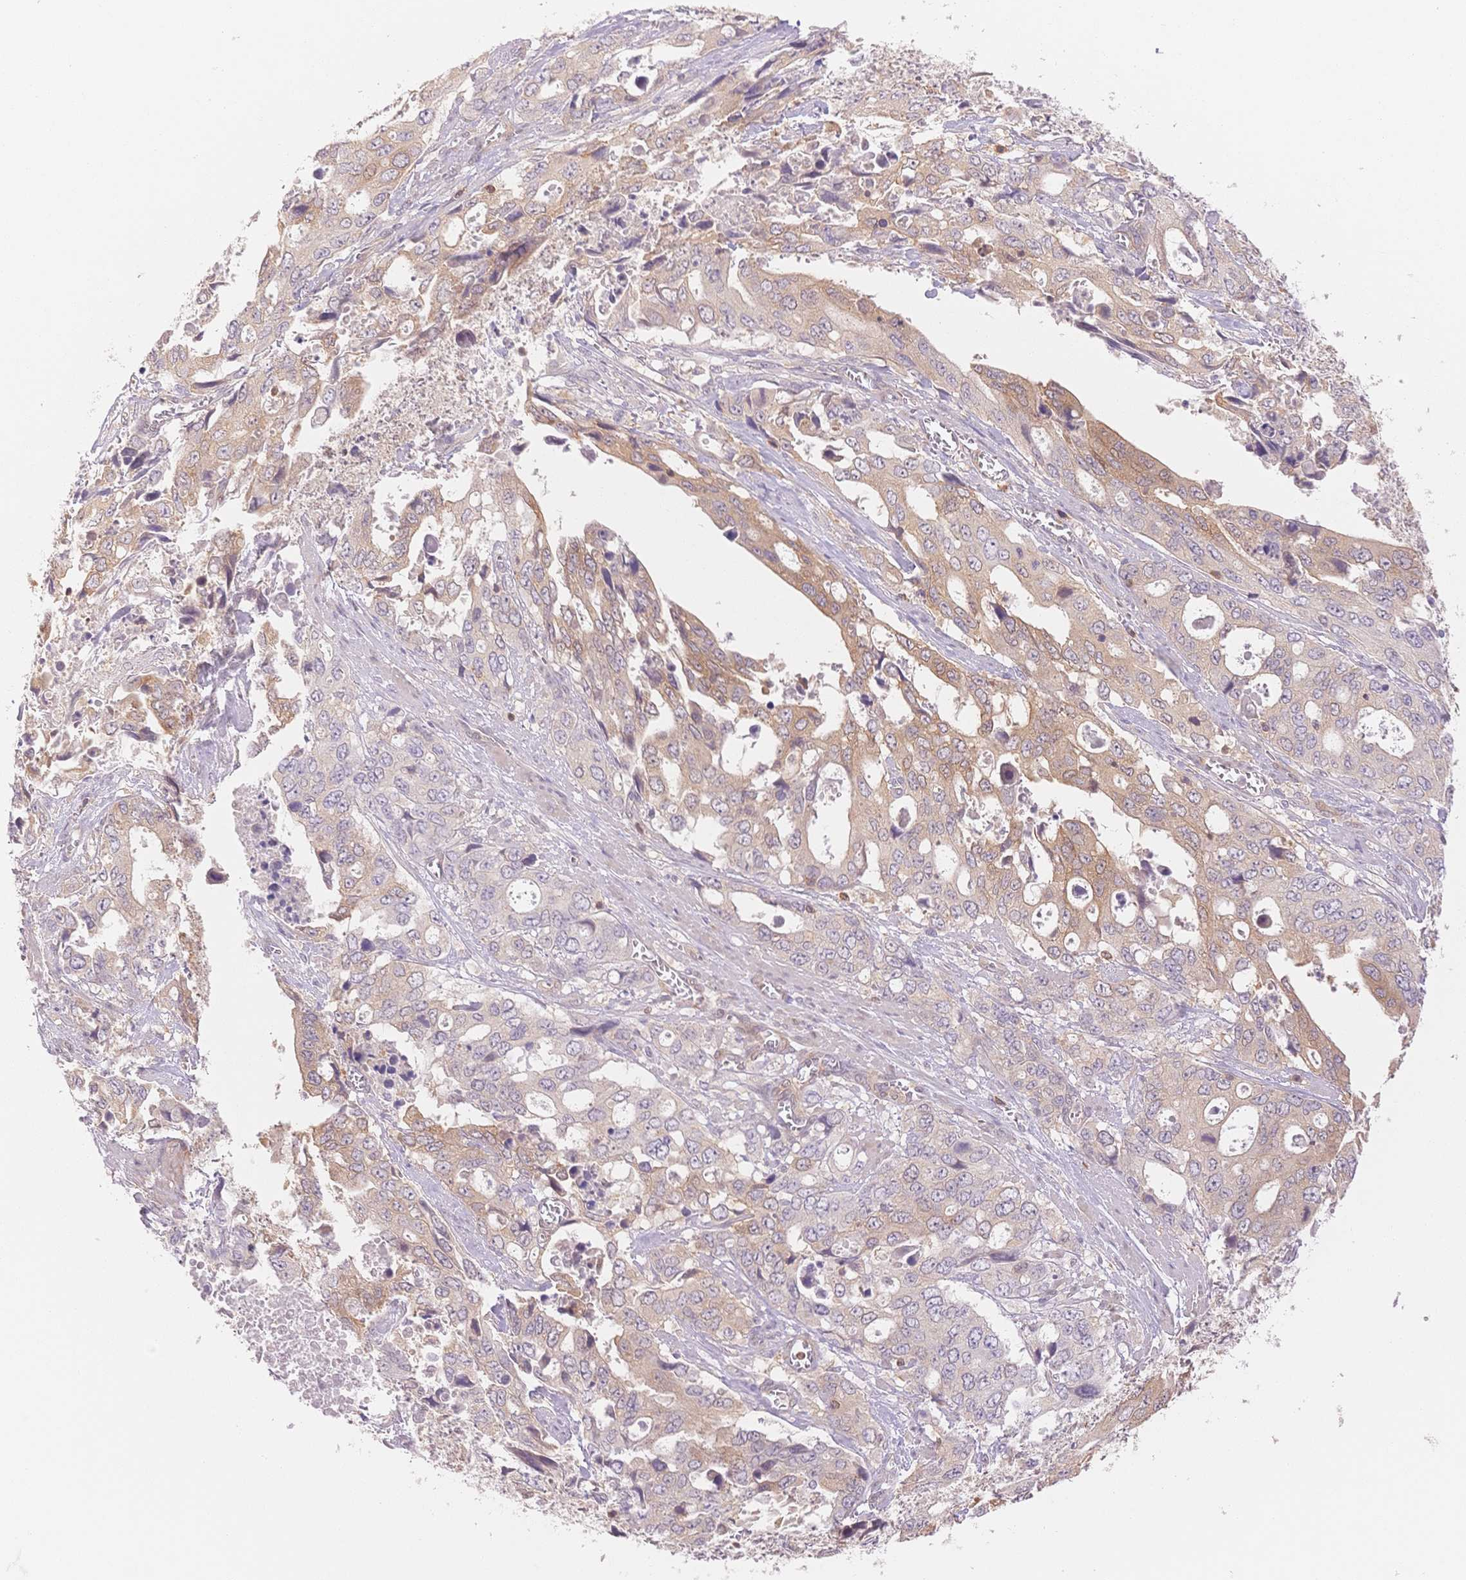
{"staining": {"intensity": "moderate", "quantity": "25%-75%", "location": "cytoplasmic/membranous"}, "tissue": "stomach cancer", "cell_type": "Tumor cells", "image_type": "cancer", "snomed": [{"axis": "morphology", "description": "Adenocarcinoma, NOS"}, {"axis": "topography", "description": "Stomach, upper"}], "caption": "A brown stain labels moderate cytoplasmic/membranous staining of a protein in human adenocarcinoma (stomach) tumor cells.", "gene": "STK39", "patient": {"sex": "male", "age": 74}}